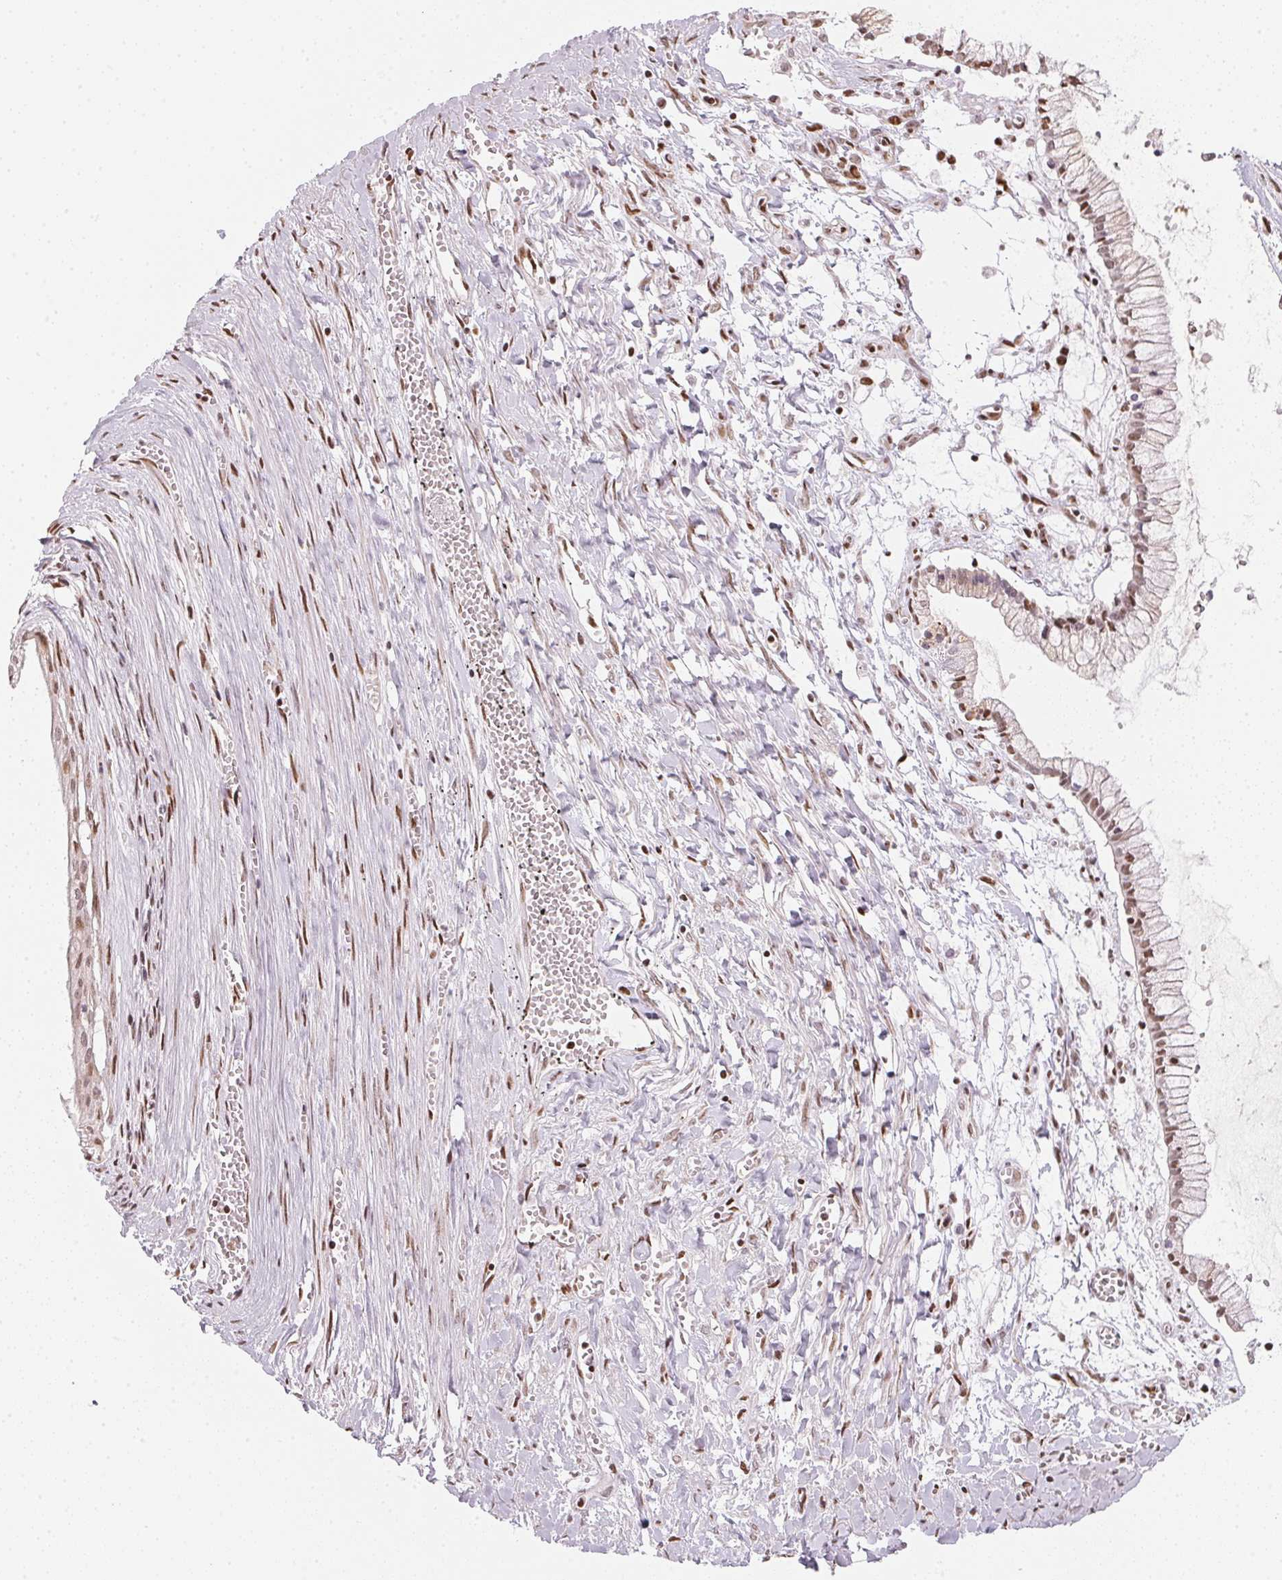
{"staining": {"intensity": "weak", "quantity": "25%-75%", "location": "nuclear"}, "tissue": "ovarian cancer", "cell_type": "Tumor cells", "image_type": "cancer", "snomed": [{"axis": "morphology", "description": "Cystadenocarcinoma, mucinous, NOS"}, {"axis": "topography", "description": "Ovary"}], "caption": "Immunohistochemical staining of ovarian cancer reveals low levels of weak nuclear positivity in about 25%-75% of tumor cells. (DAB IHC with brightfield microscopy, high magnification).", "gene": "KAT6A", "patient": {"sex": "female", "age": 67}}